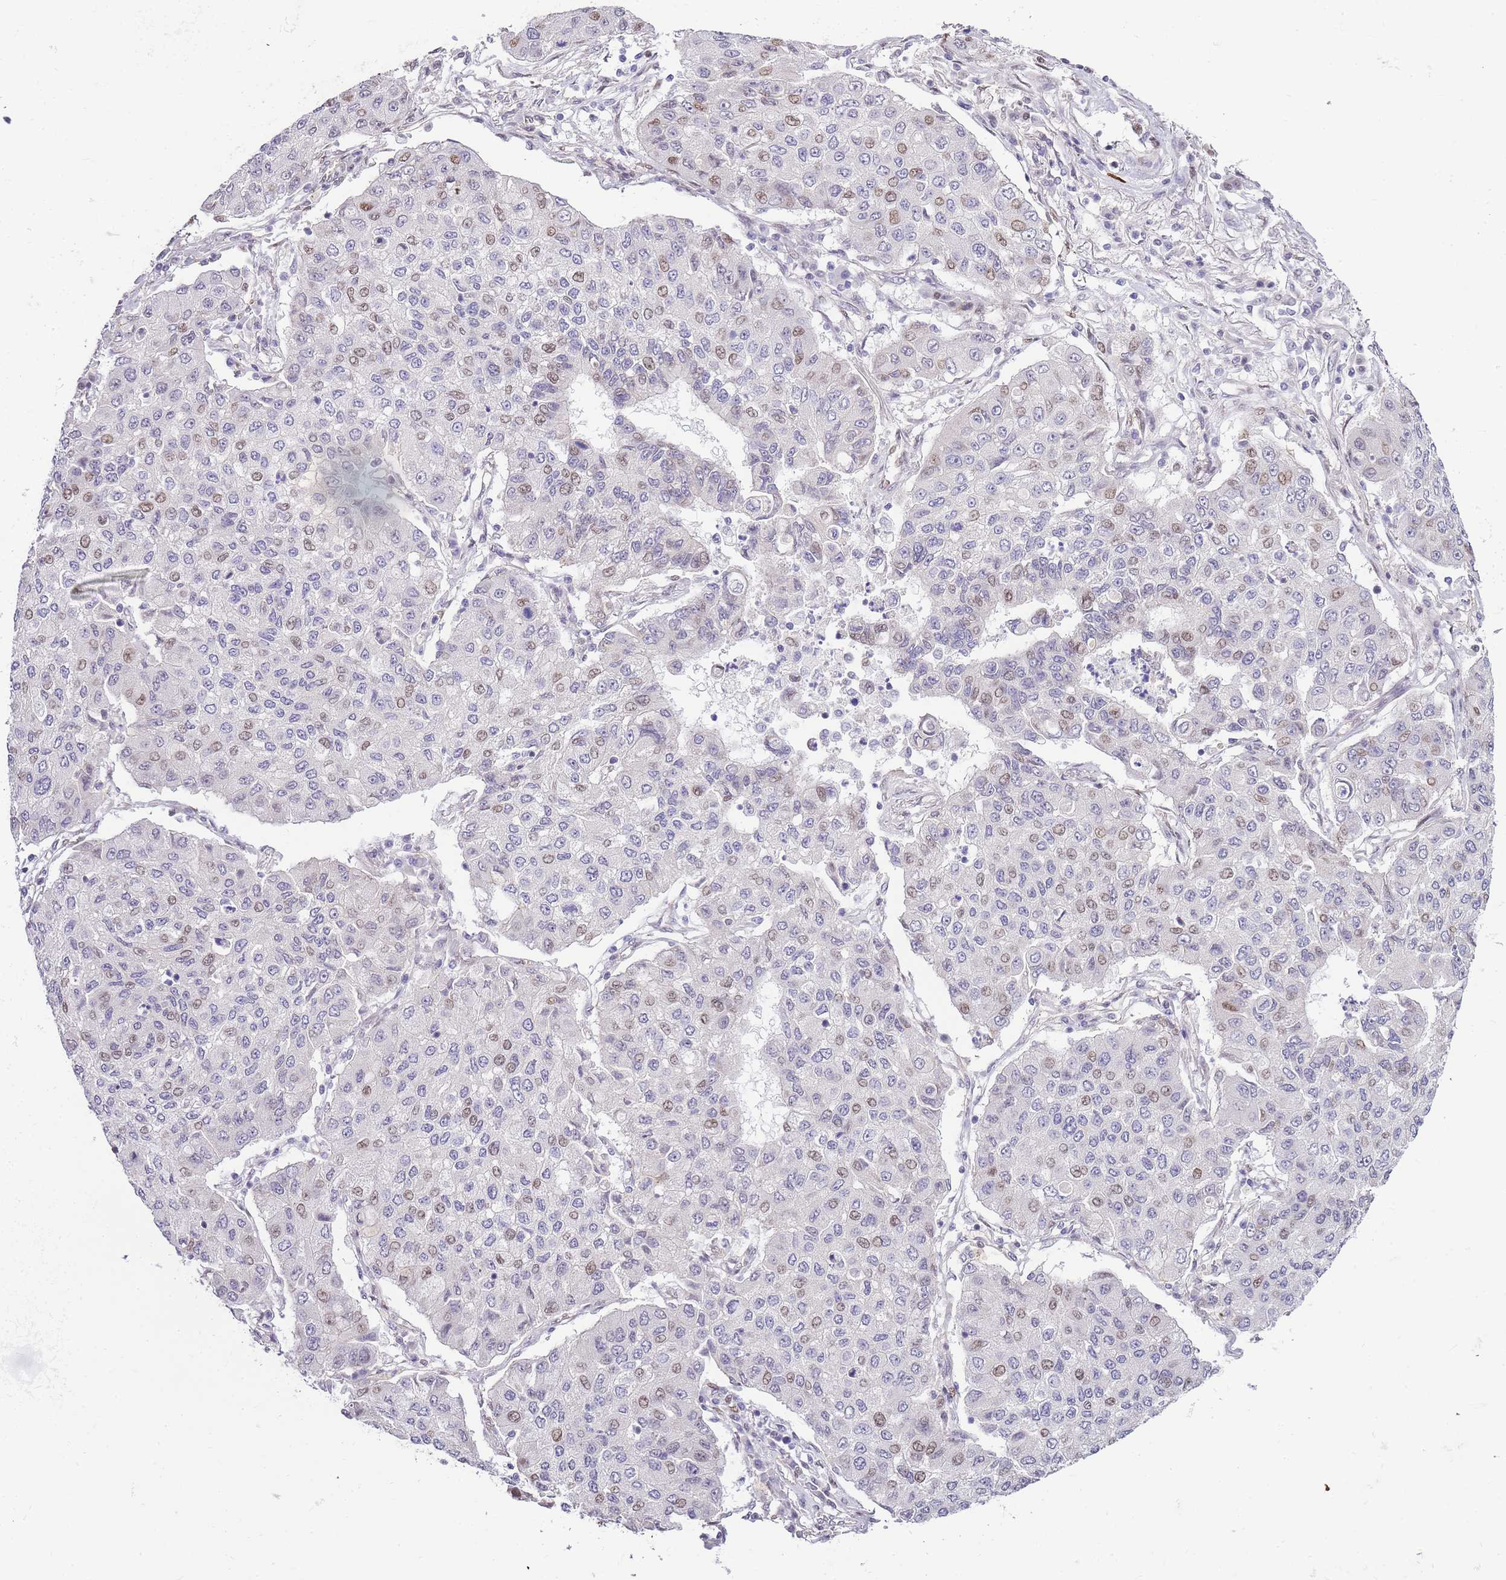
{"staining": {"intensity": "weak", "quantity": "<25%", "location": "nuclear"}, "tissue": "lung cancer", "cell_type": "Tumor cells", "image_type": "cancer", "snomed": [{"axis": "morphology", "description": "Squamous cell carcinoma, NOS"}, {"axis": "topography", "description": "Lung"}], "caption": "Immunohistochemical staining of lung cancer reveals no significant positivity in tumor cells.", "gene": "CLBA1", "patient": {"sex": "male", "age": 74}}